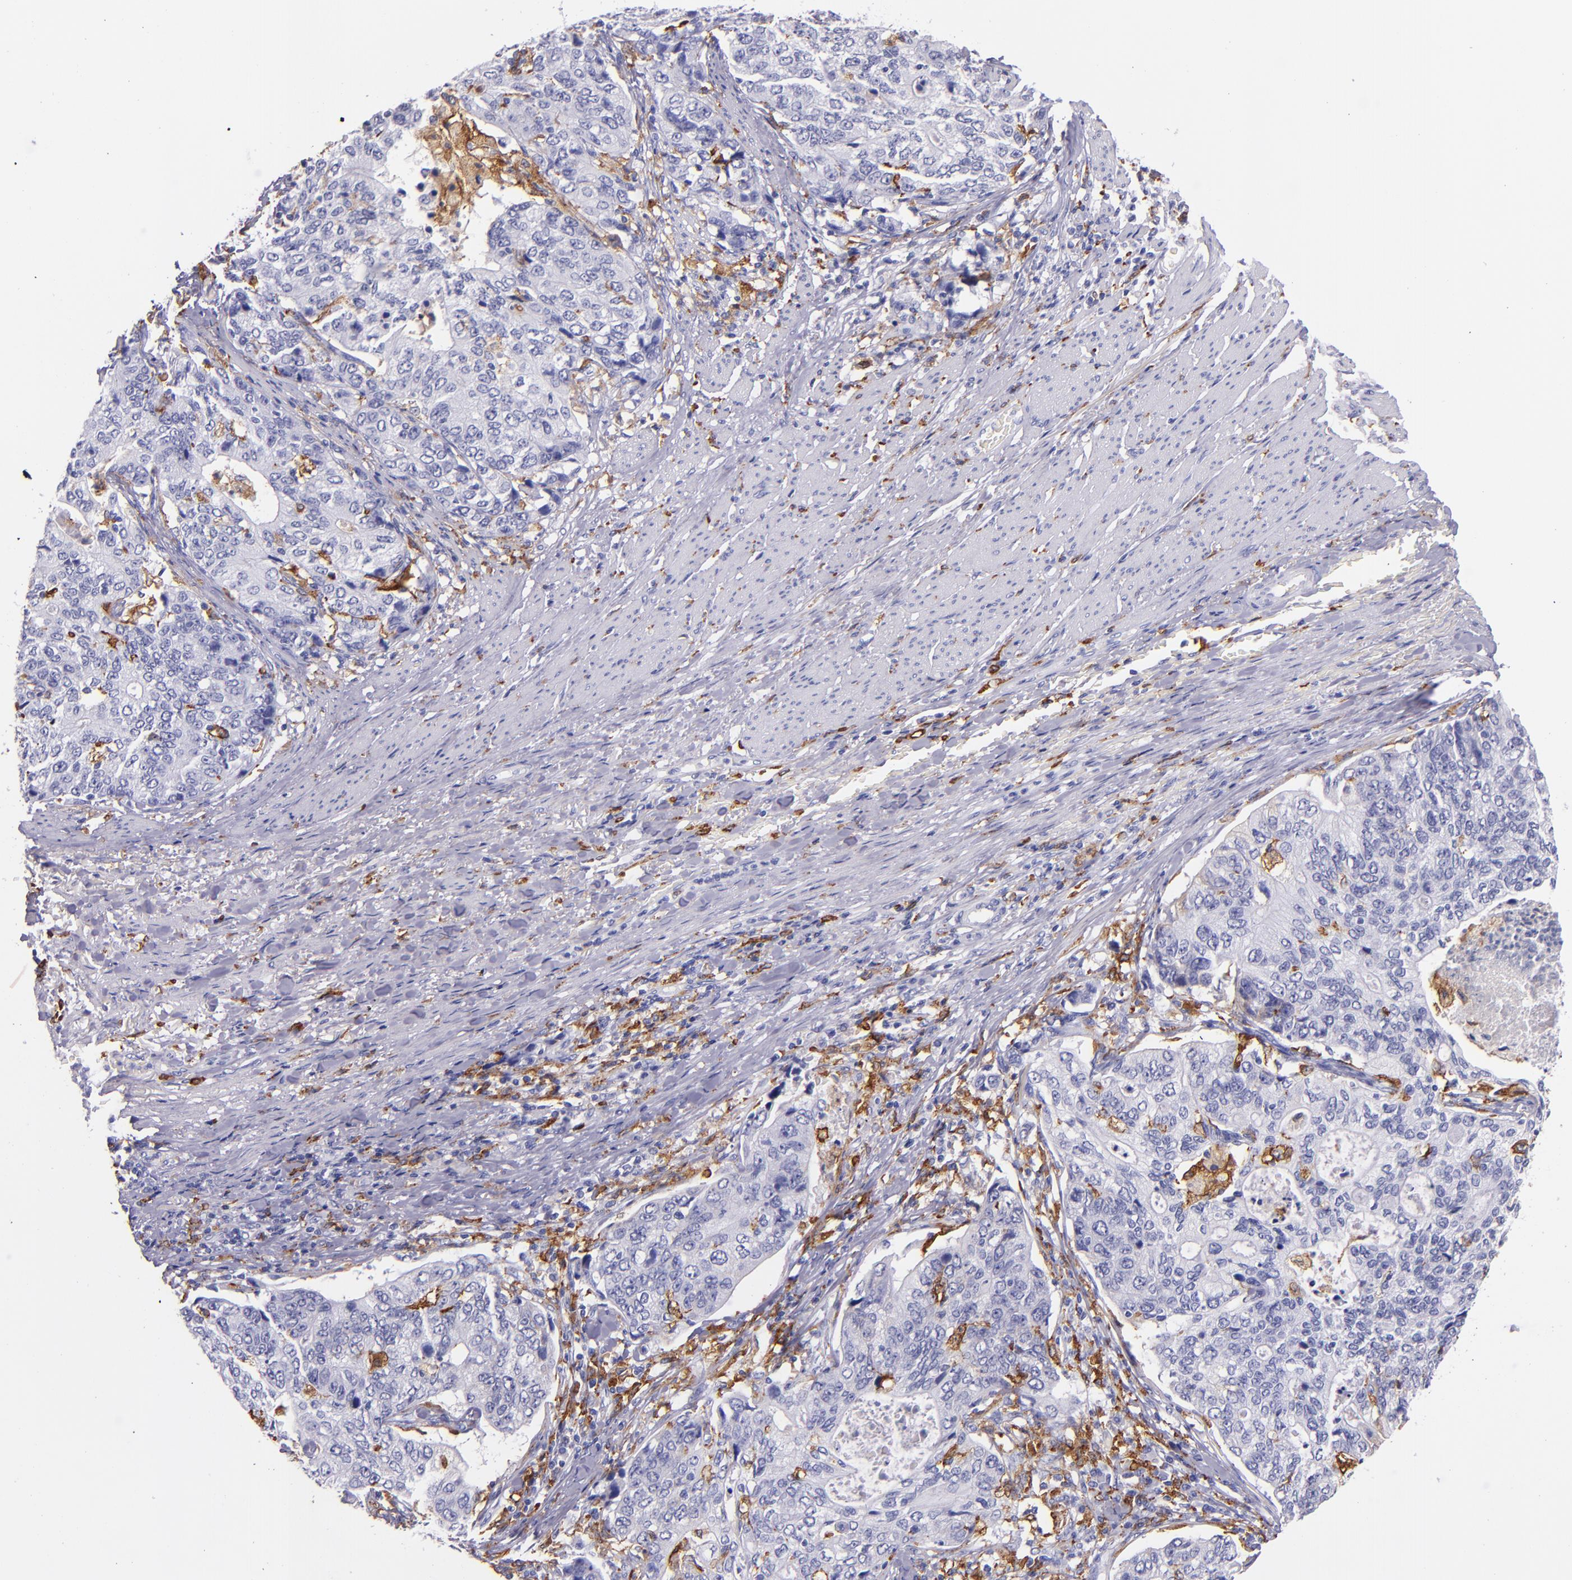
{"staining": {"intensity": "negative", "quantity": "none", "location": "none"}, "tissue": "stomach cancer", "cell_type": "Tumor cells", "image_type": "cancer", "snomed": [{"axis": "morphology", "description": "Adenocarcinoma, NOS"}, {"axis": "topography", "description": "Esophagus"}, {"axis": "topography", "description": "Stomach"}], "caption": "The micrograph exhibits no staining of tumor cells in stomach adenocarcinoma.", "gene": "CD163", "patient": {"sex": "male", "age": 74}}